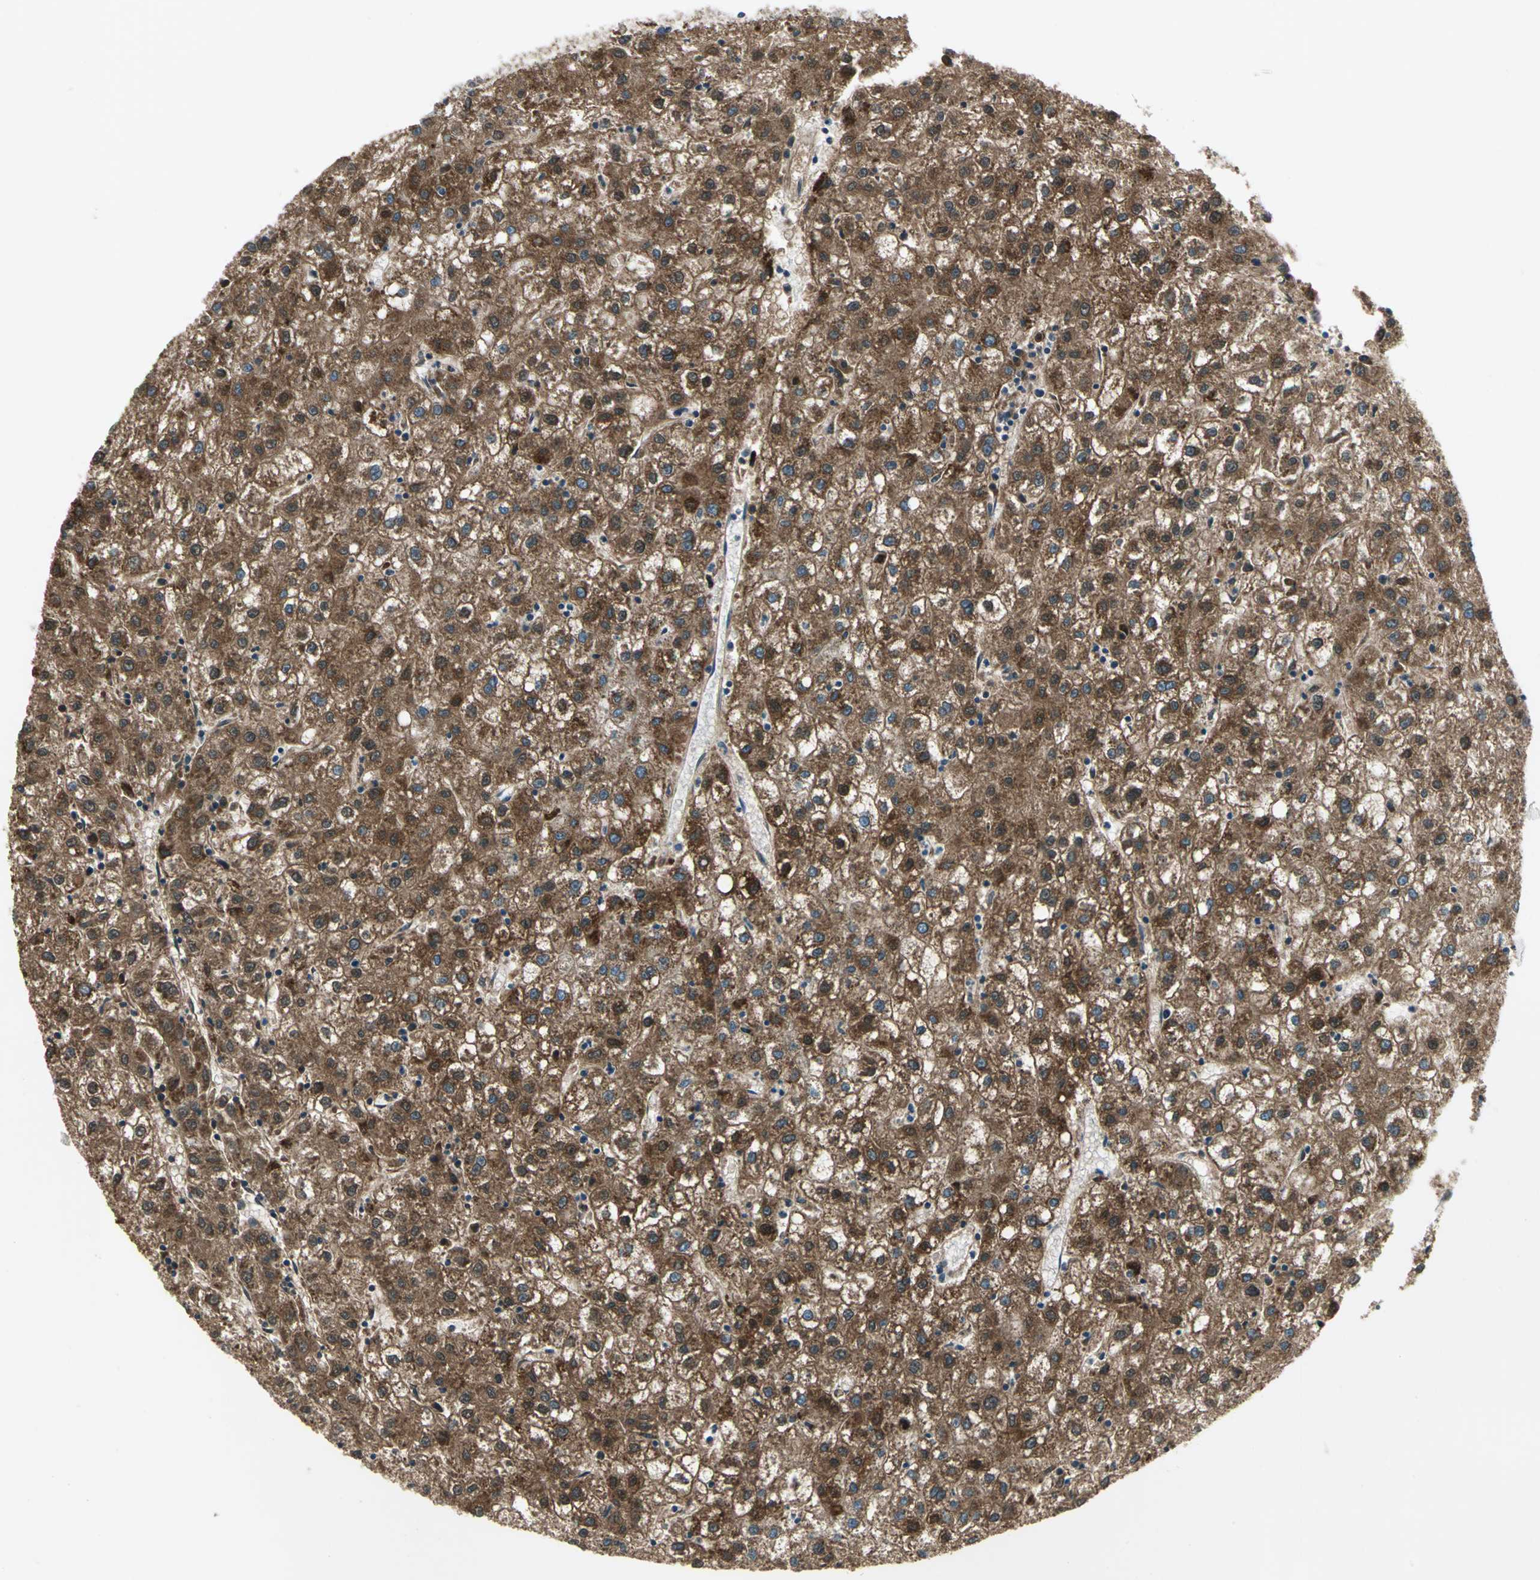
{"staining": {"intensity": "strong", "quantity": ">75%", "location": "cytoplasmic/membranous"}, "tissue": "liver cancer", "cell_type": "Tumor cells", "image_type": "cancer", "snomed": [{"axis": "morphology", "description": "Carcinoma, Hepatocellular, NOS"}, {"axis": "topography", "description": "Liver"}], "caption": "Immunohistochemical staining of liver cancer (hepatocellular carcinoma) shows high levels of strong cytoplasmic/membranous protein expression in about >75% of tumor cells. The staining was performed using DAB (3,3'-diaminobenzidine) to visualize the protein expression in brown, while the nuclei were stained in blue with hematoxylin (Magnification: 20x).", "gene": "ACADM", "patient": {"sex": "male", "age": 72}}